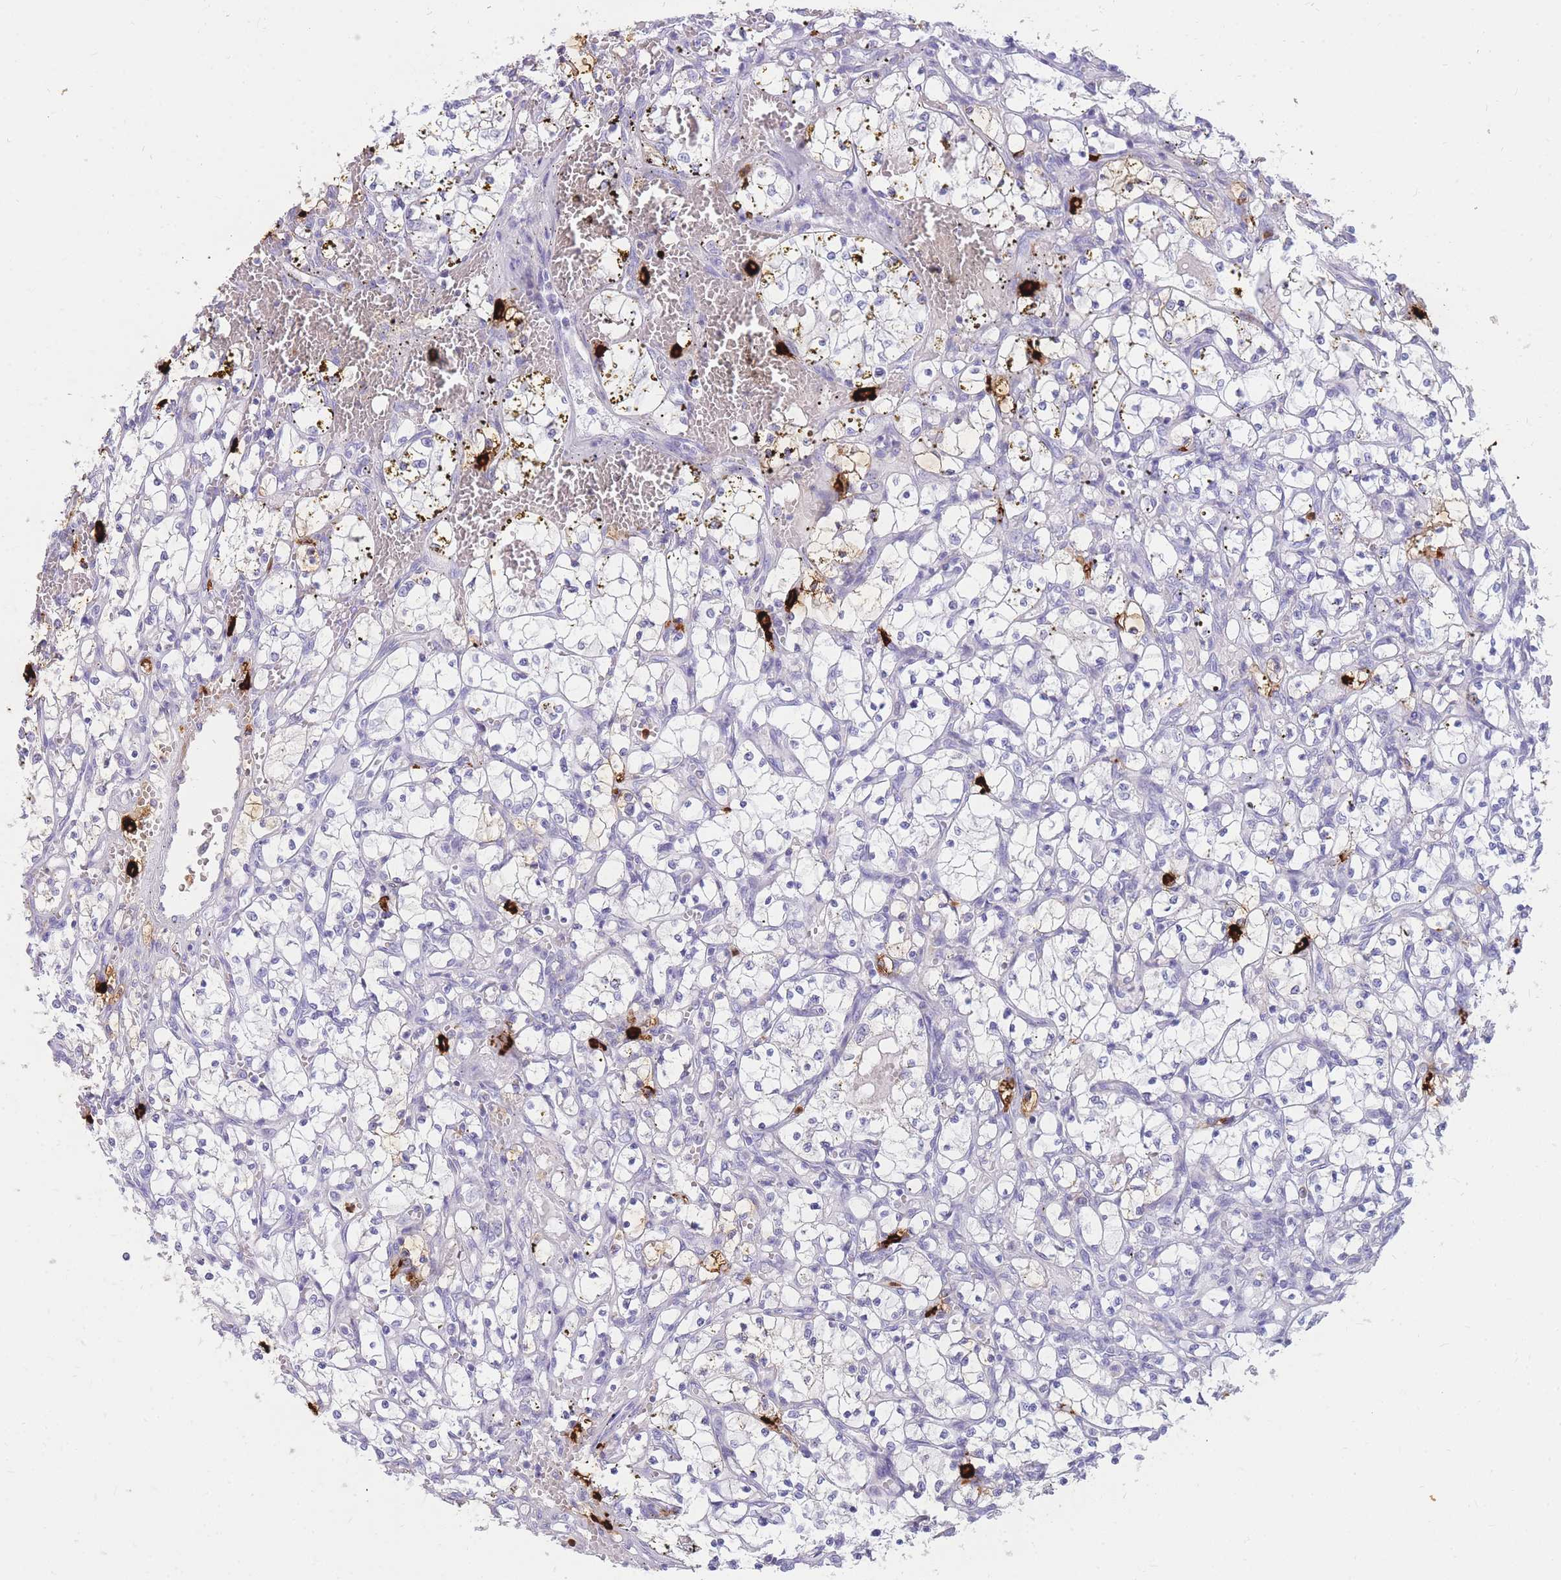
{"staining": {"intensity": "negative", "quantity": "none", "location": "none"}, "tissue": "renal cancer", "cell_type": "Tumor cells", "image_type": "cancer", "snomed": [{"axis": "morphology", "description": "Adenocarcinoma, NOS"}, {"axis": "topography", "description": "Kidney"}], "caption": "Immunohistochemical staining of human renal adenocarcinoma reveals no significant expression in tumor cells.", "gene": "TPSAB1", "patient": {"sex": "female", "age": 69}}